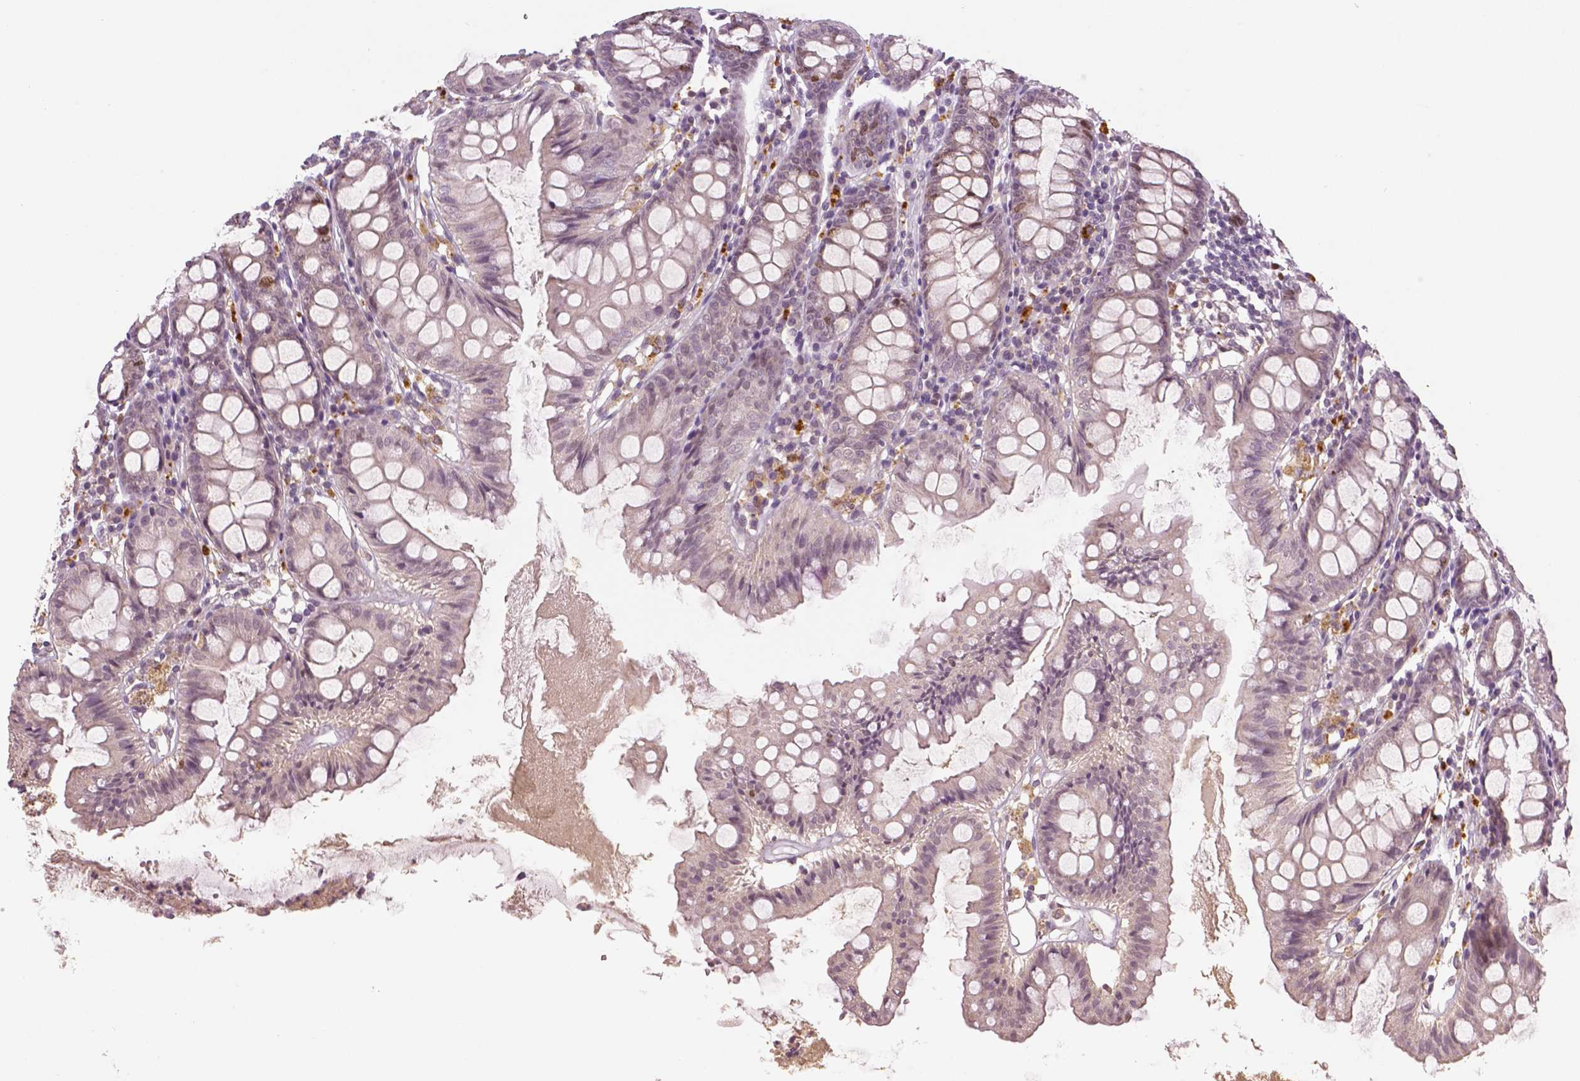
{"staining": {"intensity": "negative", "quantity": "none", "location": "none"}, "tissue": "colon", "cell_type": "Endothelial cells", "image_type": "normal", "snomed": [{"axis": "morphology", "description": "Normal tissue, NOS"}, {"axis": "topography", "description": "Colon"}], "caption": "A histopathology image of colon stained for a protein displays no brown staining in endothelial cells. (DAB IHC, high magnification).", "gene": "MKI67", "patient": {"sex": "female", "age": 84}}